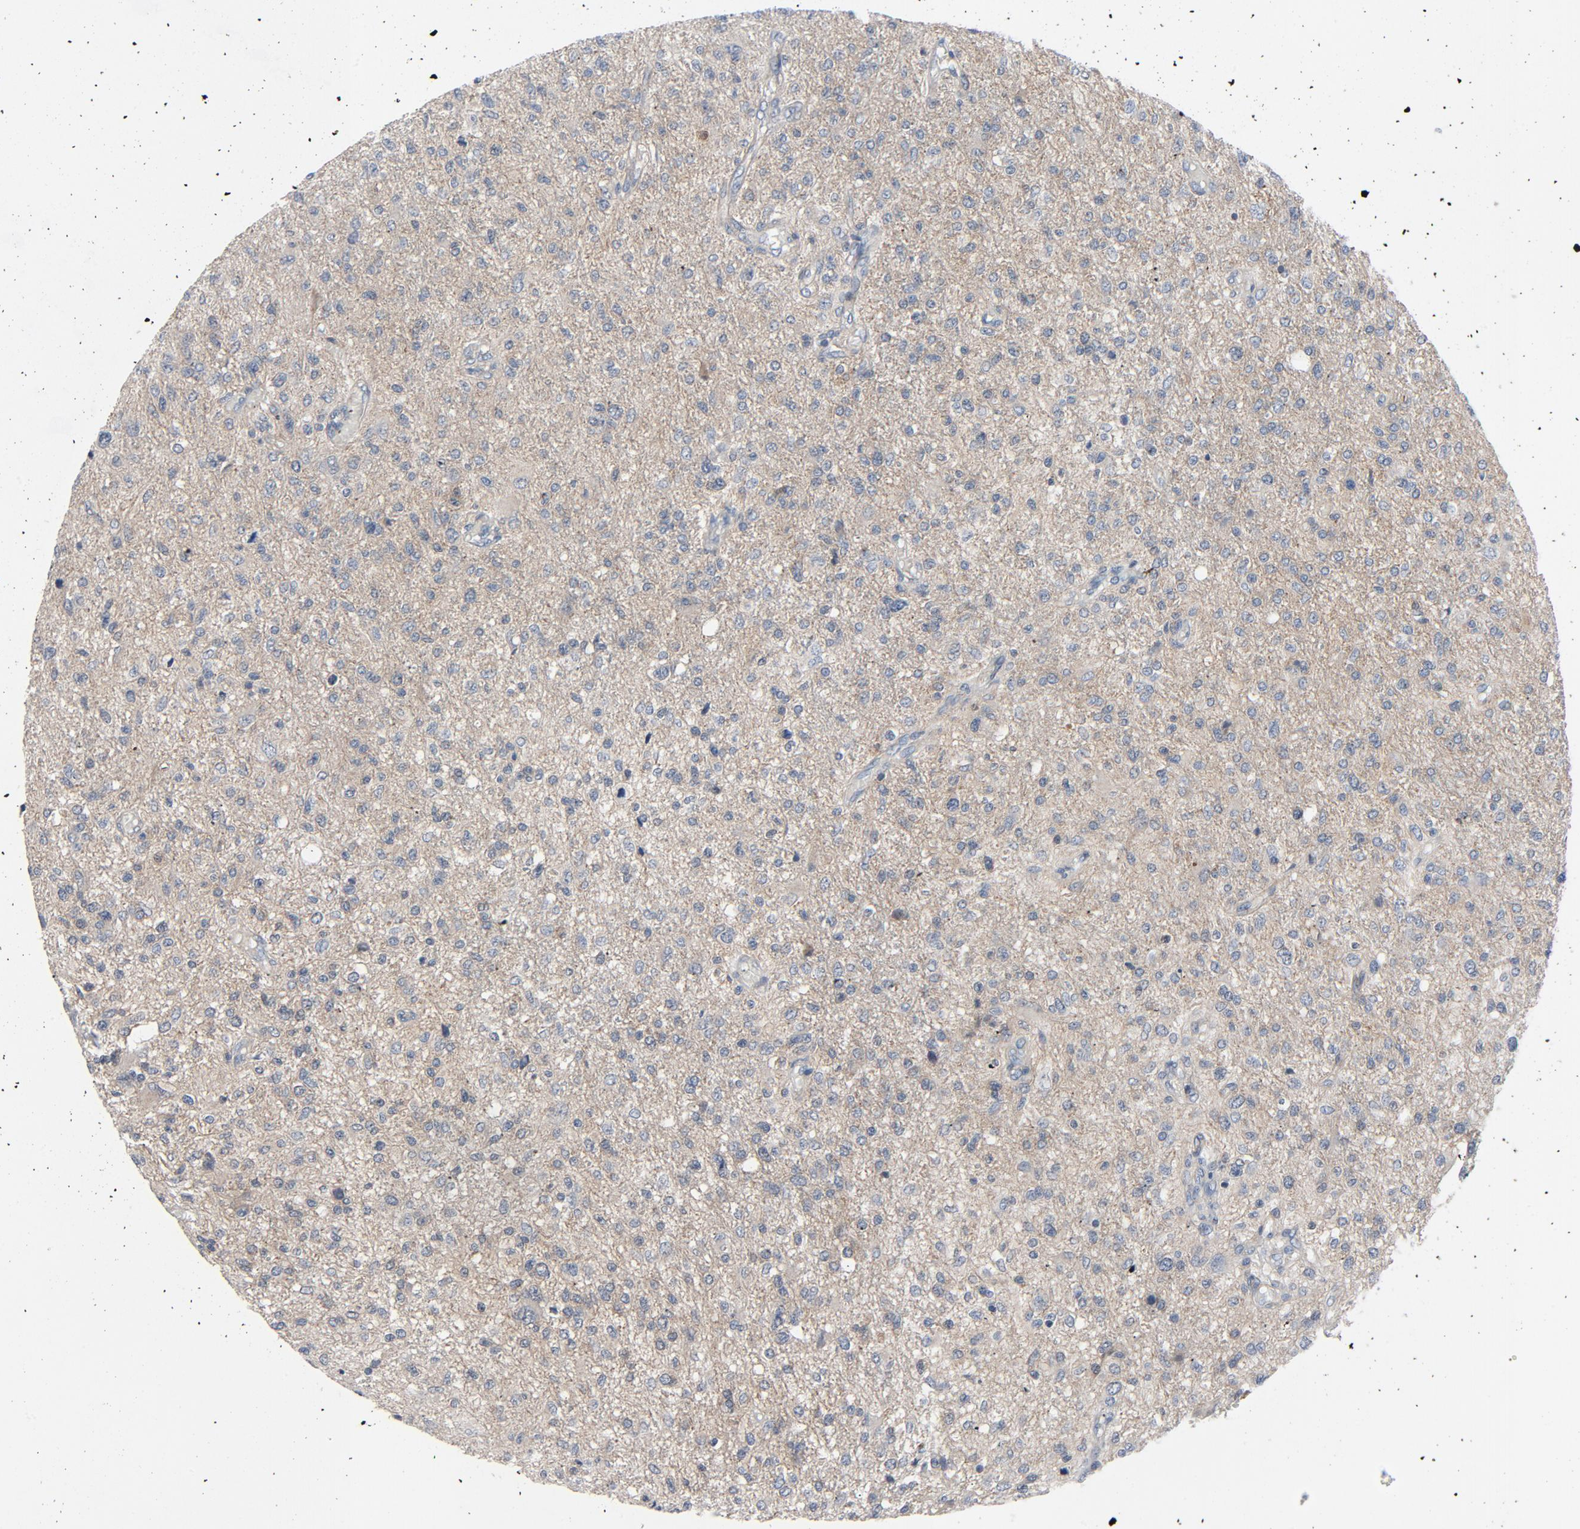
{"staining": {"intensity": "weak", "quantity": ">75%", "location": "cytoplasmic/membranous"}, "tissue": "glioma", "cell_type": "Tumor cells", "image_type": "cancer", "snomed": [{"axis": "morphology", "description": "Glioma, malignant, High grade"}, {"axis": "topography", "description": "Cerebral cortex"}], "caption": "Tumor cells reveal low levels of weak cytoplasmic/membranous expression in about >75% of cells in glioma. The staining is performed using DAB brown chromogen to label protein expression. The nuclei are counter-stained blue using hematoxylin.", "gene": "TSG101", "patient": {"sex": "male", "age": 76}}